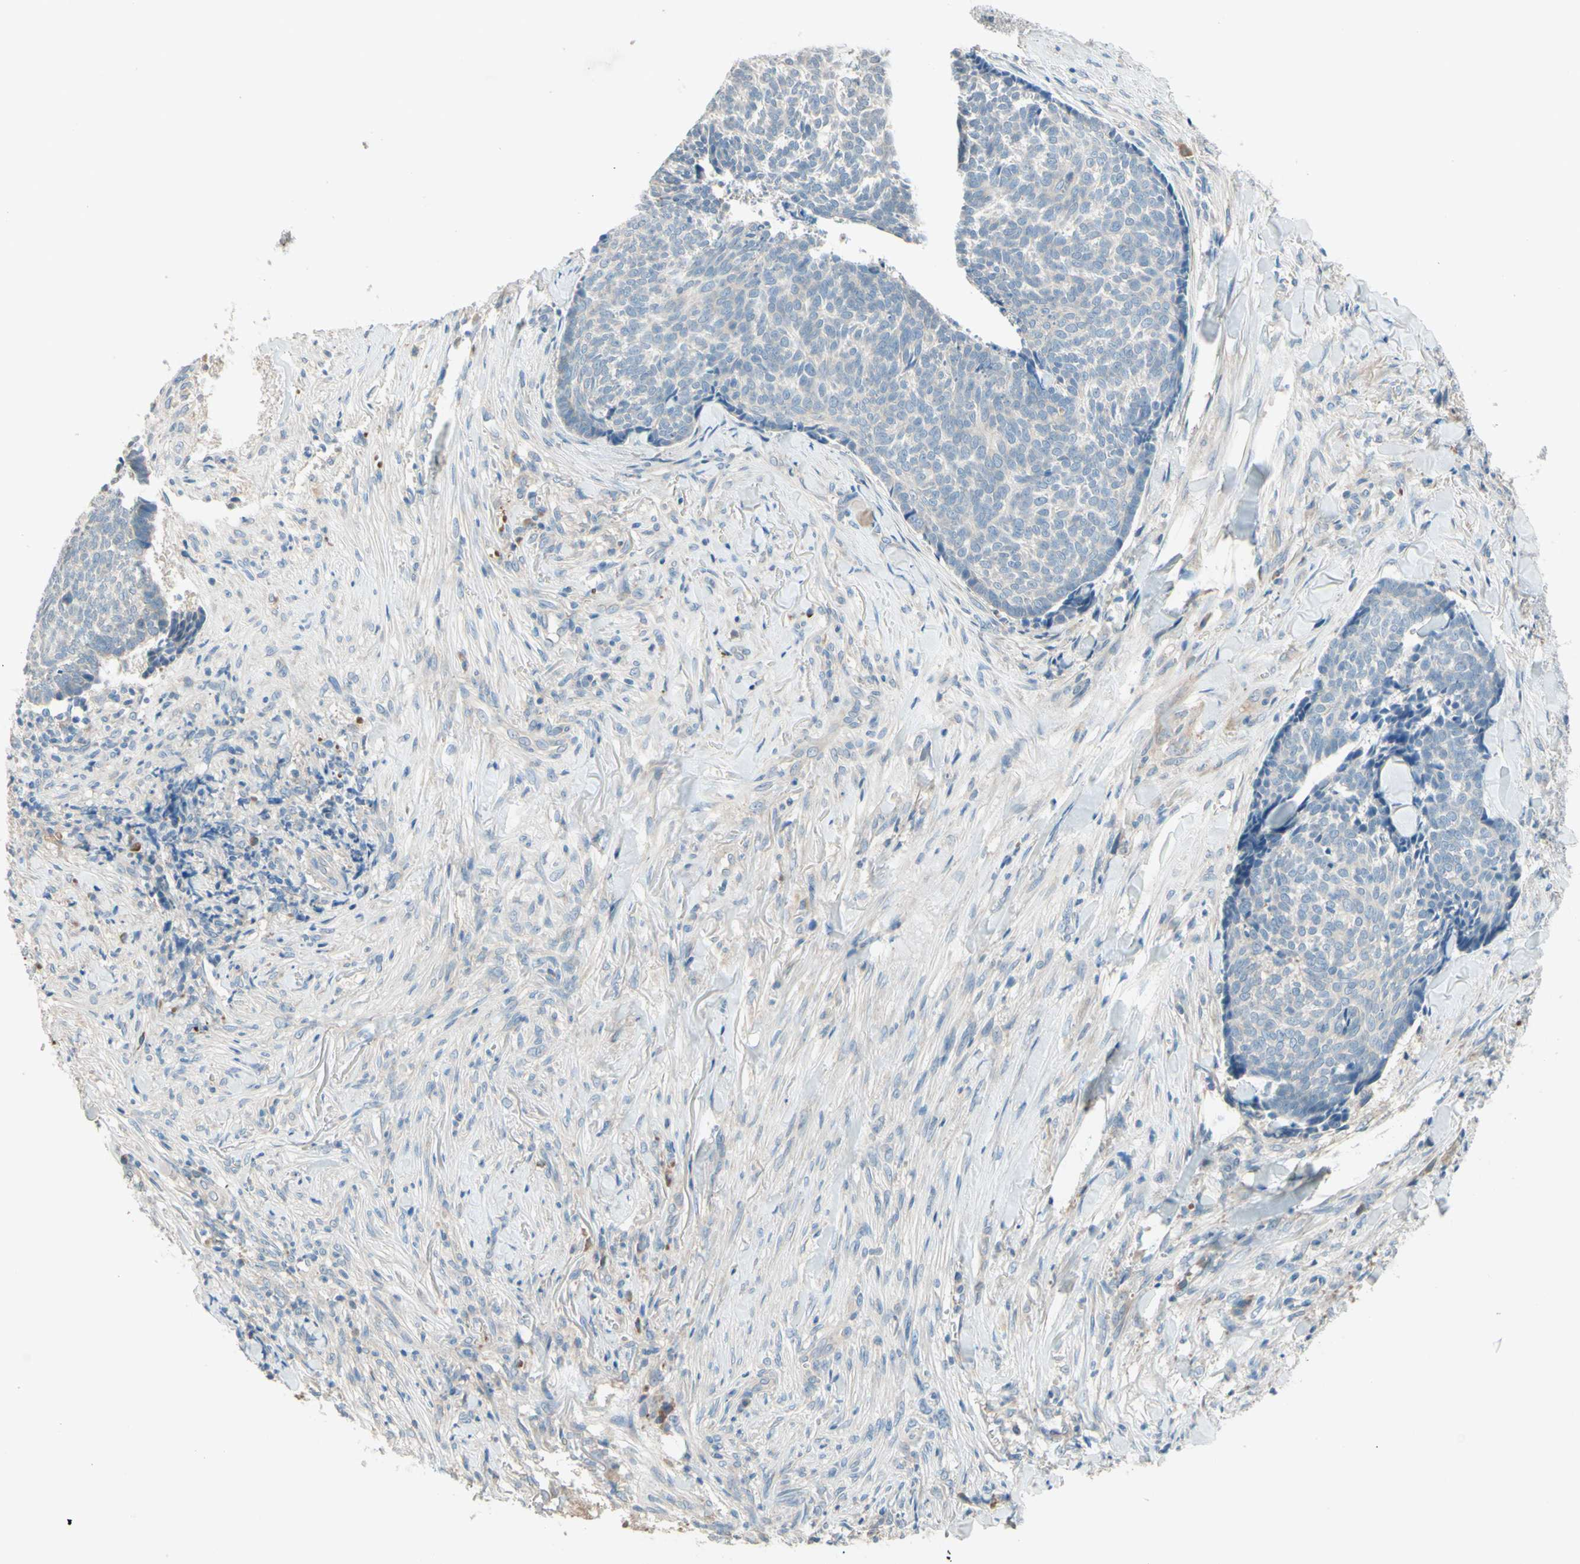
{"staining": {"intensity": "negative", "quantity": "none", "location": "none"}, "tissue": "skin cancer", "cell_type": "Tumor cells", "image_type": "cancer", "snomed": [{"axis": "morphology", "description": "Basal cell carcinoma"}, {"axis": "topography", "description": "Skin"}], "caption": "DAB (3,3'-diaminobenzidine) immunohistochemical staining of human basal cell carcinoma (skin) reveals no significant positivity in tumor cells.", "gene": "IL2", "patient": {"sex": "male", "age": 84}}